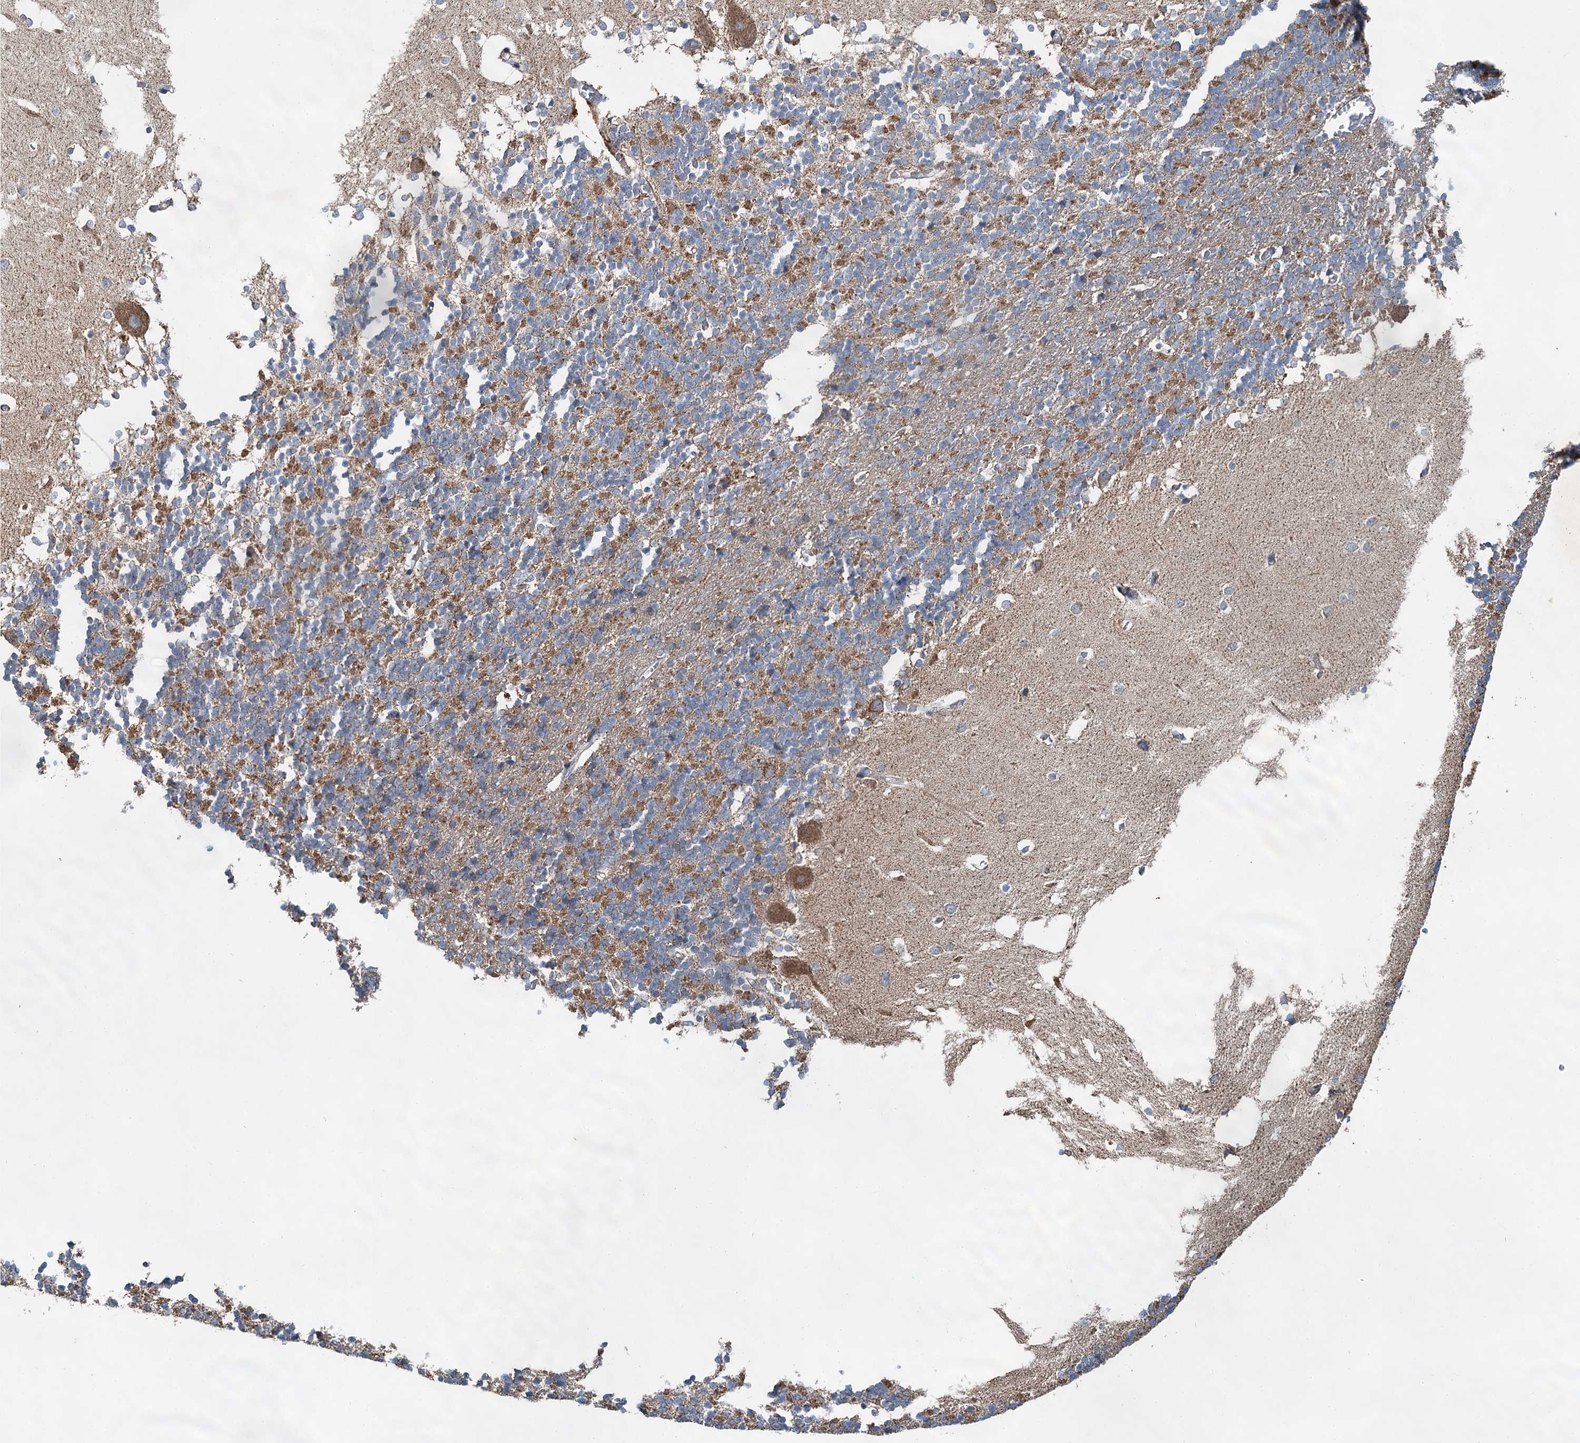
{"staining": {"intensity": "moderate", "quantity": "25%-75%", "location": "cytoplasmic/membranous"}, "tissue": "cerebellum", "cell_type": "Cells in granular layer", "image_type": "normal", "snomed": [{"axis": "morphology", "description": "Normal tissue, NOS"}, {"axis": "topography", "description": "Cerebellum"}], "caption": "IHC (DAB) staining of normal human cerebellum shows moderate cytoplasmic/membranous protein expression in approximately 25%-75% of cells in granular layer. Nuclei are stained in blue.", "gene": "HAUS2", "patient": {"sex": "male", "age": 37}}